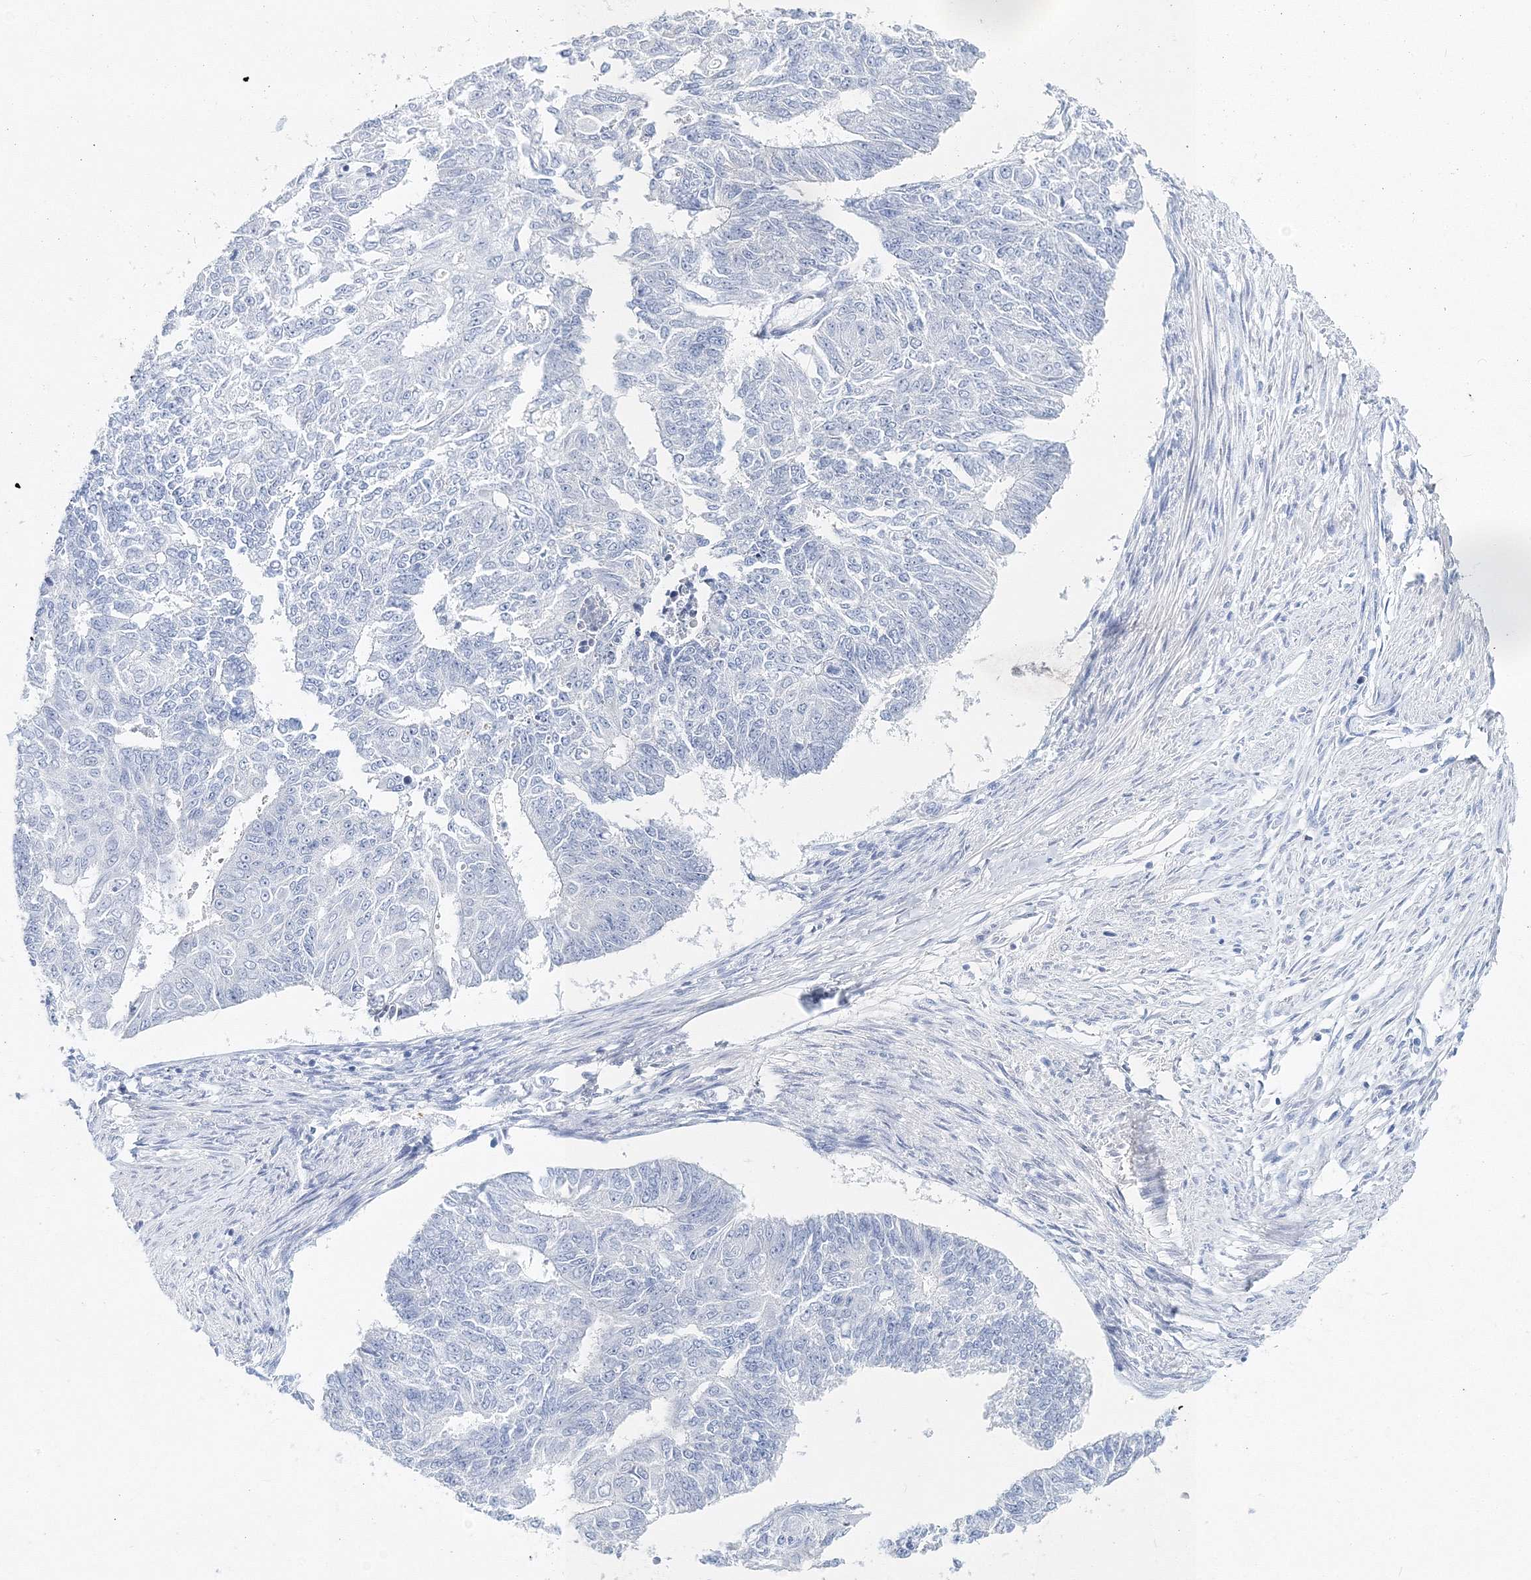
{"staining": {"intensity": "negative", "quantity": "none", "location": "none"}, "tissue": "endometrial cancer", "cell_type": "Tumor cells", "image_type": "cancer", "snomed": [{"axis": "morphology", "description": "Adenocarcinoma, NOS"}, {"axis": "topography", "description": "Endometrium"}], "caption": "DAB (3,3'-diaminobenzidine) immunohistochemical staining of endometrial adenocarcinoma shows no significant expression in tumor cells. (Stains: DAB (3,3'-diaminobenzidine) immunohistochemistry with hematoxylin counter stain, Microscopy: brightfield microscopy at high magnification).", "gene": "MYOZ2", "patient": {"sex": "female", "age": 32}}